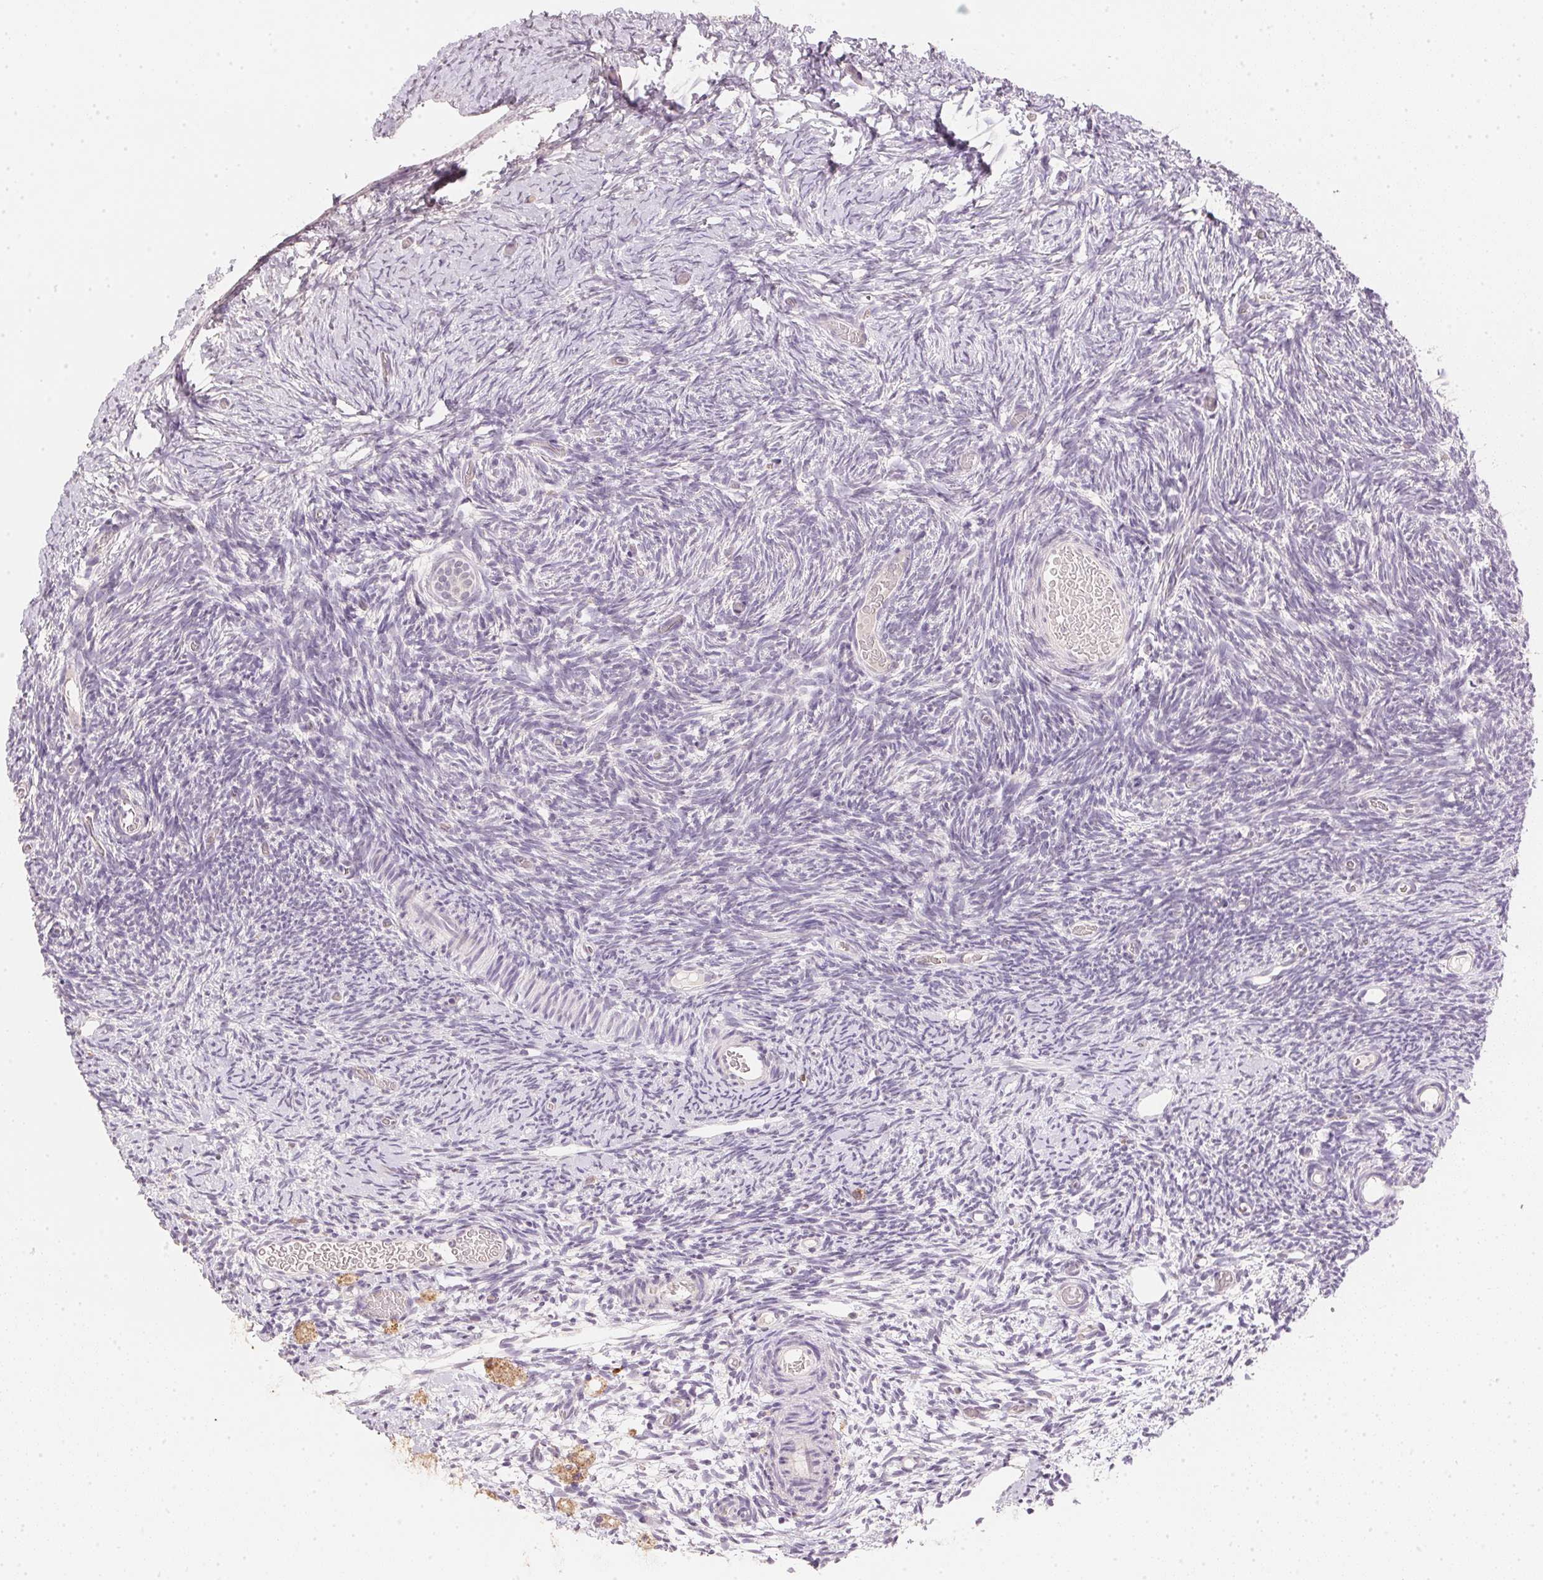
{"staining": {"intensity": "negative", "quantity": "none", "location": "none"}, "tissue": "ovary", "cell_type": "Follicle cells", "image_type": "normal", "snomed": [{"axis": "morphology", "description": "Normal tissue, NOS"}, {"axis": "topography", "description": "Ovary"}], "caption": "Human ovary stained for a protein using IHC shows no staining in follicle cells.", "gene": "DHCR24", "patient": {"sex": "female", "age": 39}}